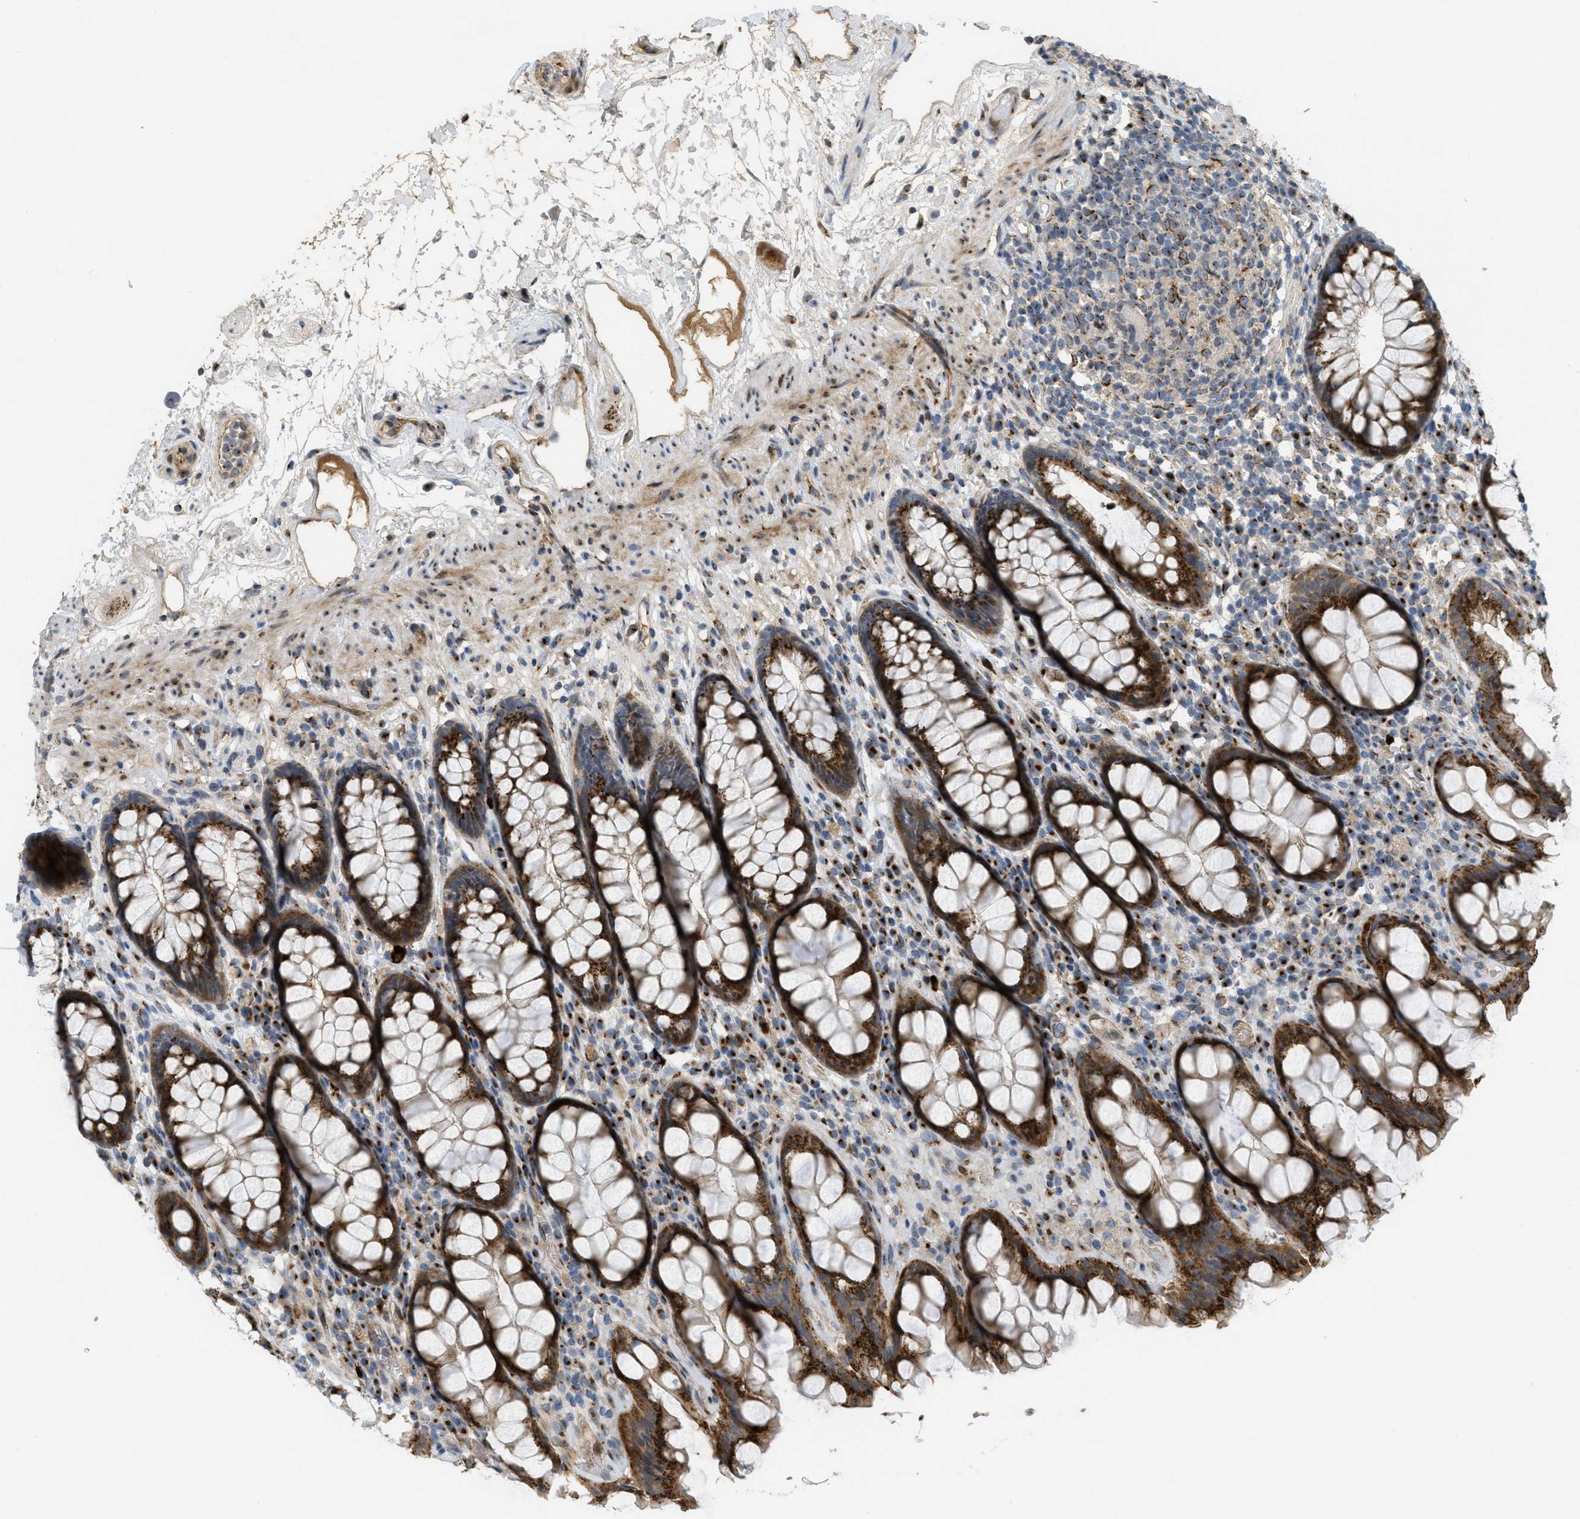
{"staining": {"intensity": "strong", "quantity": ">75%", "location": "cytoplasmic/membranous"}, "tissue": "rectum", "cell_type": "Glandular cells", "image_type": "normal", "snomed": [{"axis": "morphology", "description": "Normal tissue, NOS"}, {"axis": "topography", "description": "Rectum"}], "caption": "Immunohistochemistry (IHC) staining of normal rectum, which shows high levels of strong cytoplasmic/membranous staining in about >75% of glandular cells indicating strong cytoplasmic/membranous protein positivity. The staining was performed using DAB (brown) for protein detection and nuclei were counterstained in hematoxylin (blue).", "gene": "ZFPL1", "patient": {"sex": "male", "age": 64}}